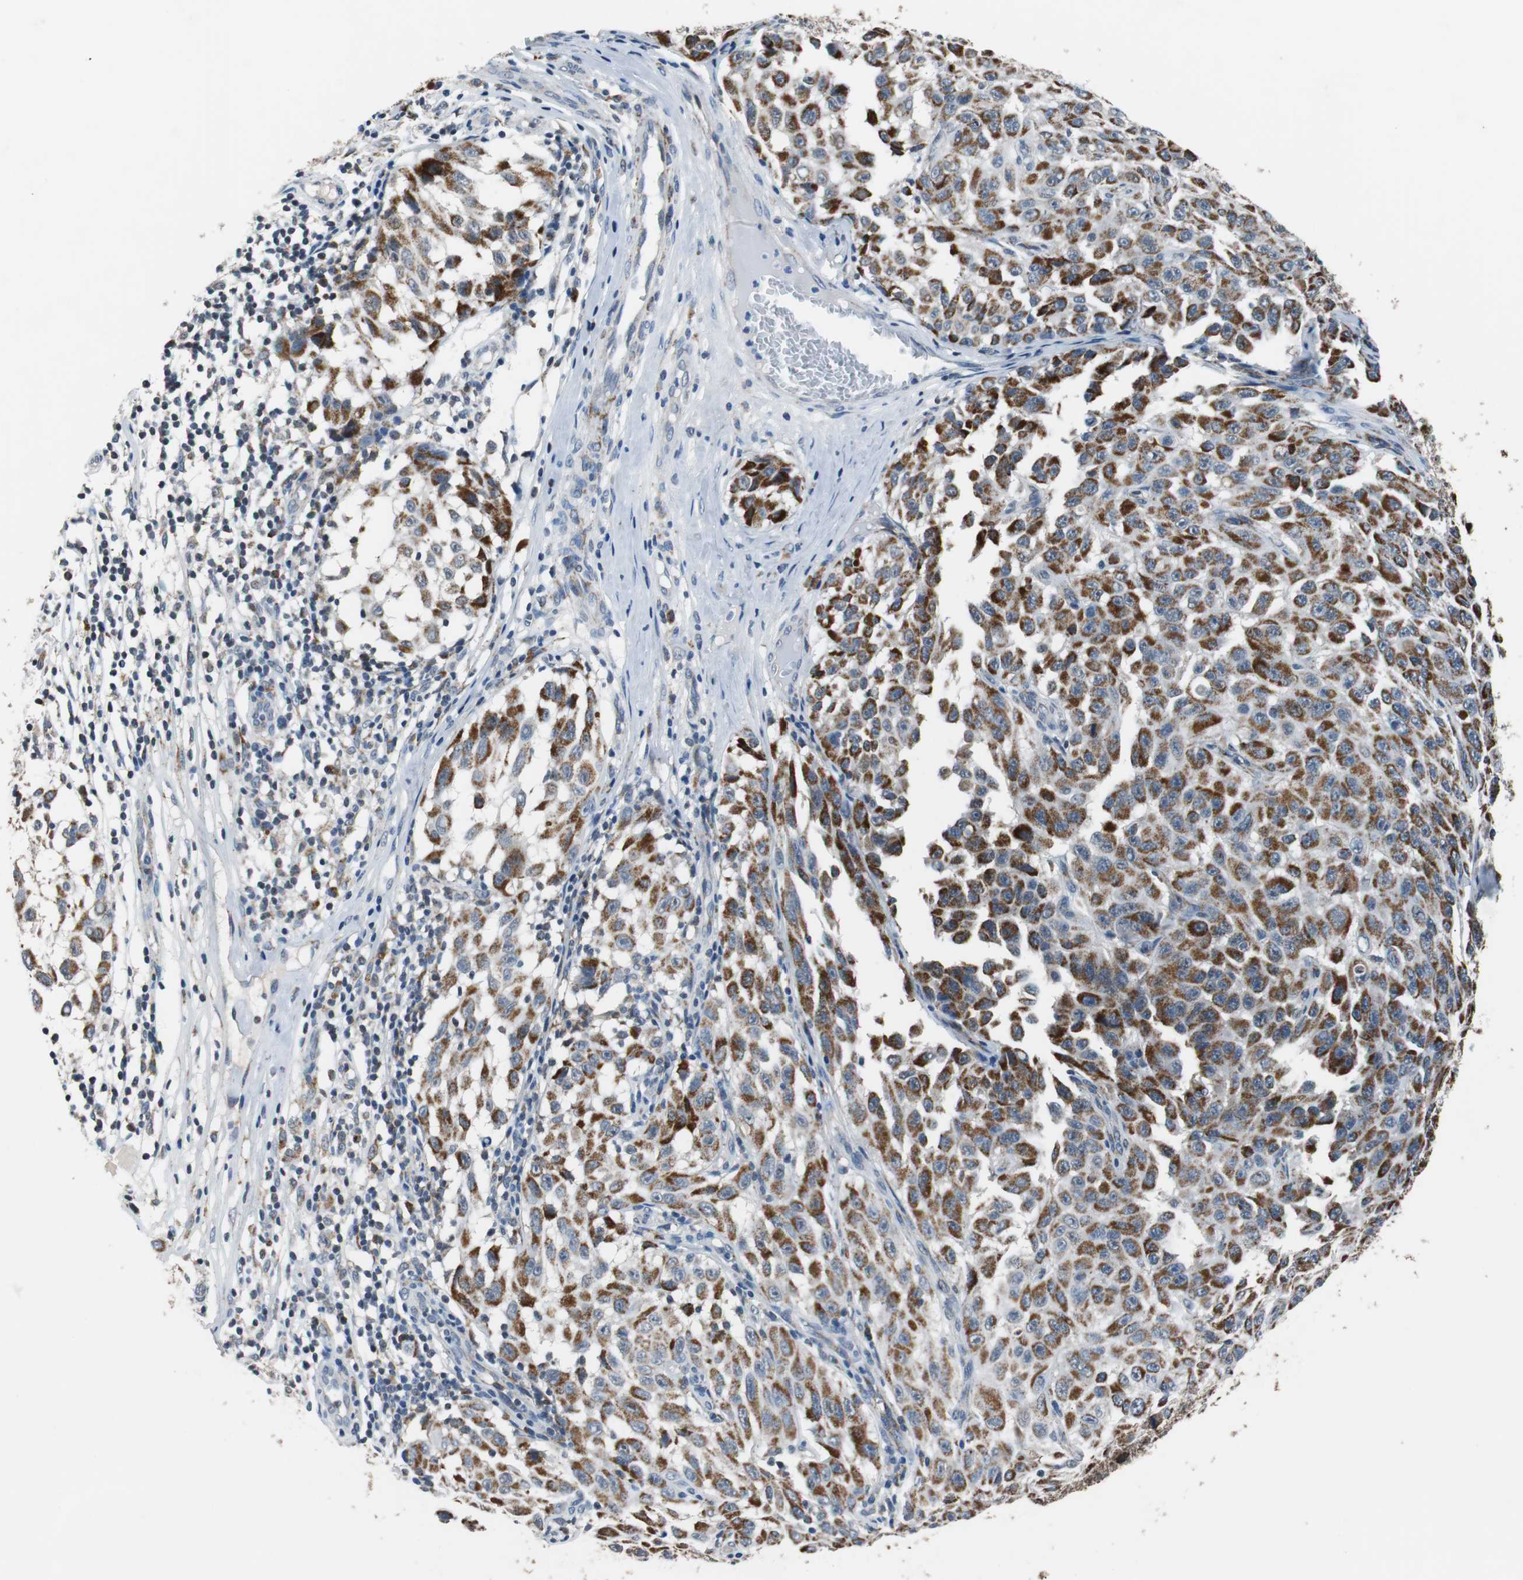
{"staining": {"intensity": "strong", "quantity": ">75%", "location": "cytoplasmic/membranous"}, "tissue": "melanoma", "cell_type": "Tumor cells", "image_type": "cancer", "snomed": [{"axis": "morphology", "description": "Malignant melanoma, NOS"}, {"axis": "topography", "description": "Skin"}], "caption": "Immunohistochemistry image of neoplastic tissue: human melanoma stained using immunohistochemistry (IHC) shows high levels of strong protein expression localized specifically in the cytoplasmic/membranous of tumor cells, appearing as a cytoplasmic/membranous brown color.", "gene": "PITRM1", "patient": {"sex": "male", "age": 30}}